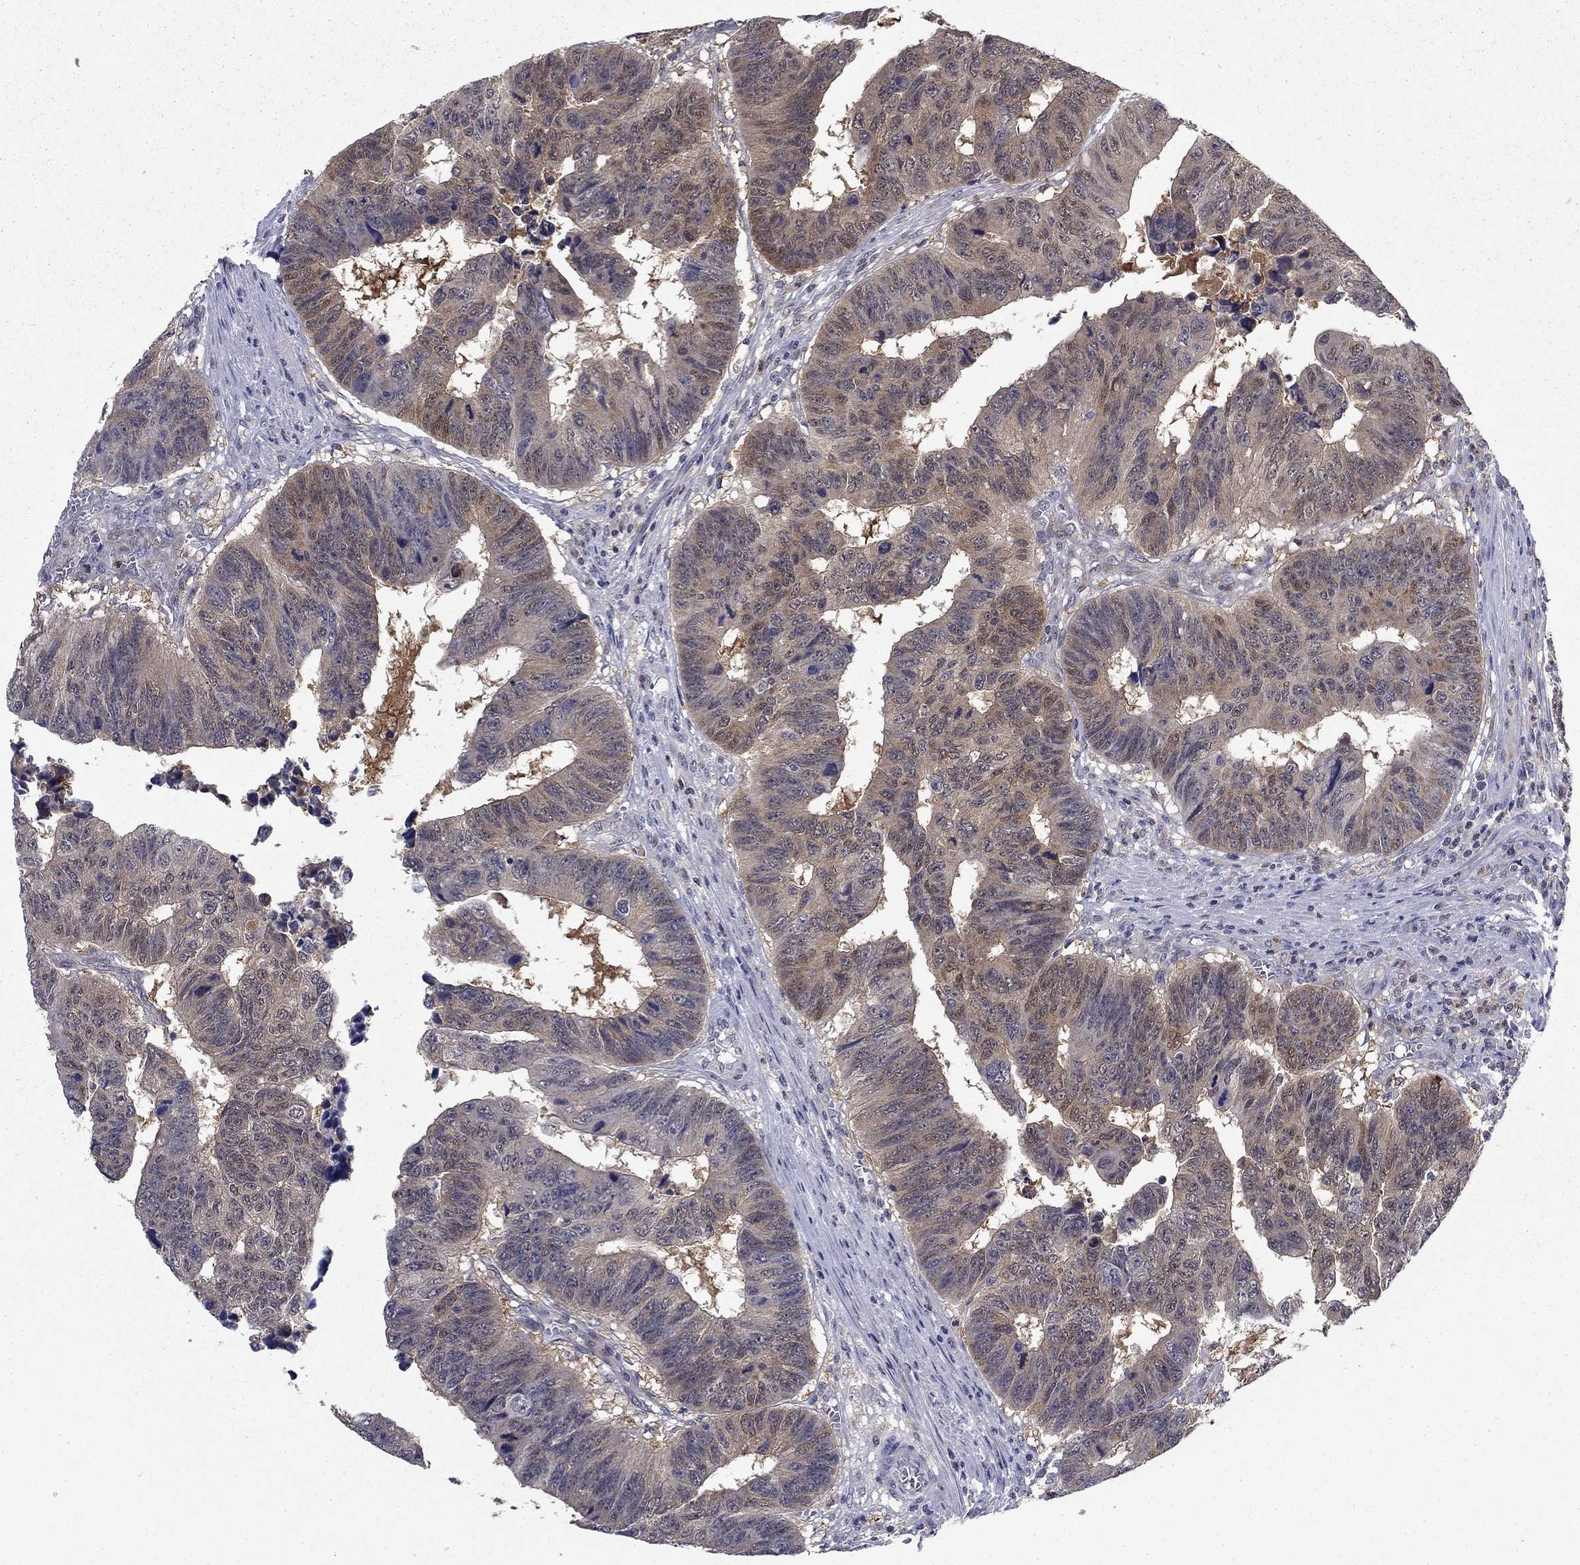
{"staining": {"intensity": "weak", "quantity": "25%-75%", "location": "cytoplasmic/membranous"}, "tissue": "colorectal cancer", "cell_type": "Tumor cells", "image_type": "cancer", "snomed": [{"axis": "morphology", "description": "Adenocarcinoma, NOS"}, {"axis": "topography", "description": "Appendix"}, {"axis": "topography", "description": "Colon"}, {"axis": "topography", "description": "Cecum"}, {"axis": "topography", "description": "Colon asc"}], "caption": "Colorectal cancer stained for a protein displays weak cytoplasmic/membranous positivity in tumor cells. (DAB (3,3'-diaminobenzidine) IHC with brightfield microscopy, high magnification).", "gene": "NIT2", "patient": {"sex": "female", "age": 85}}